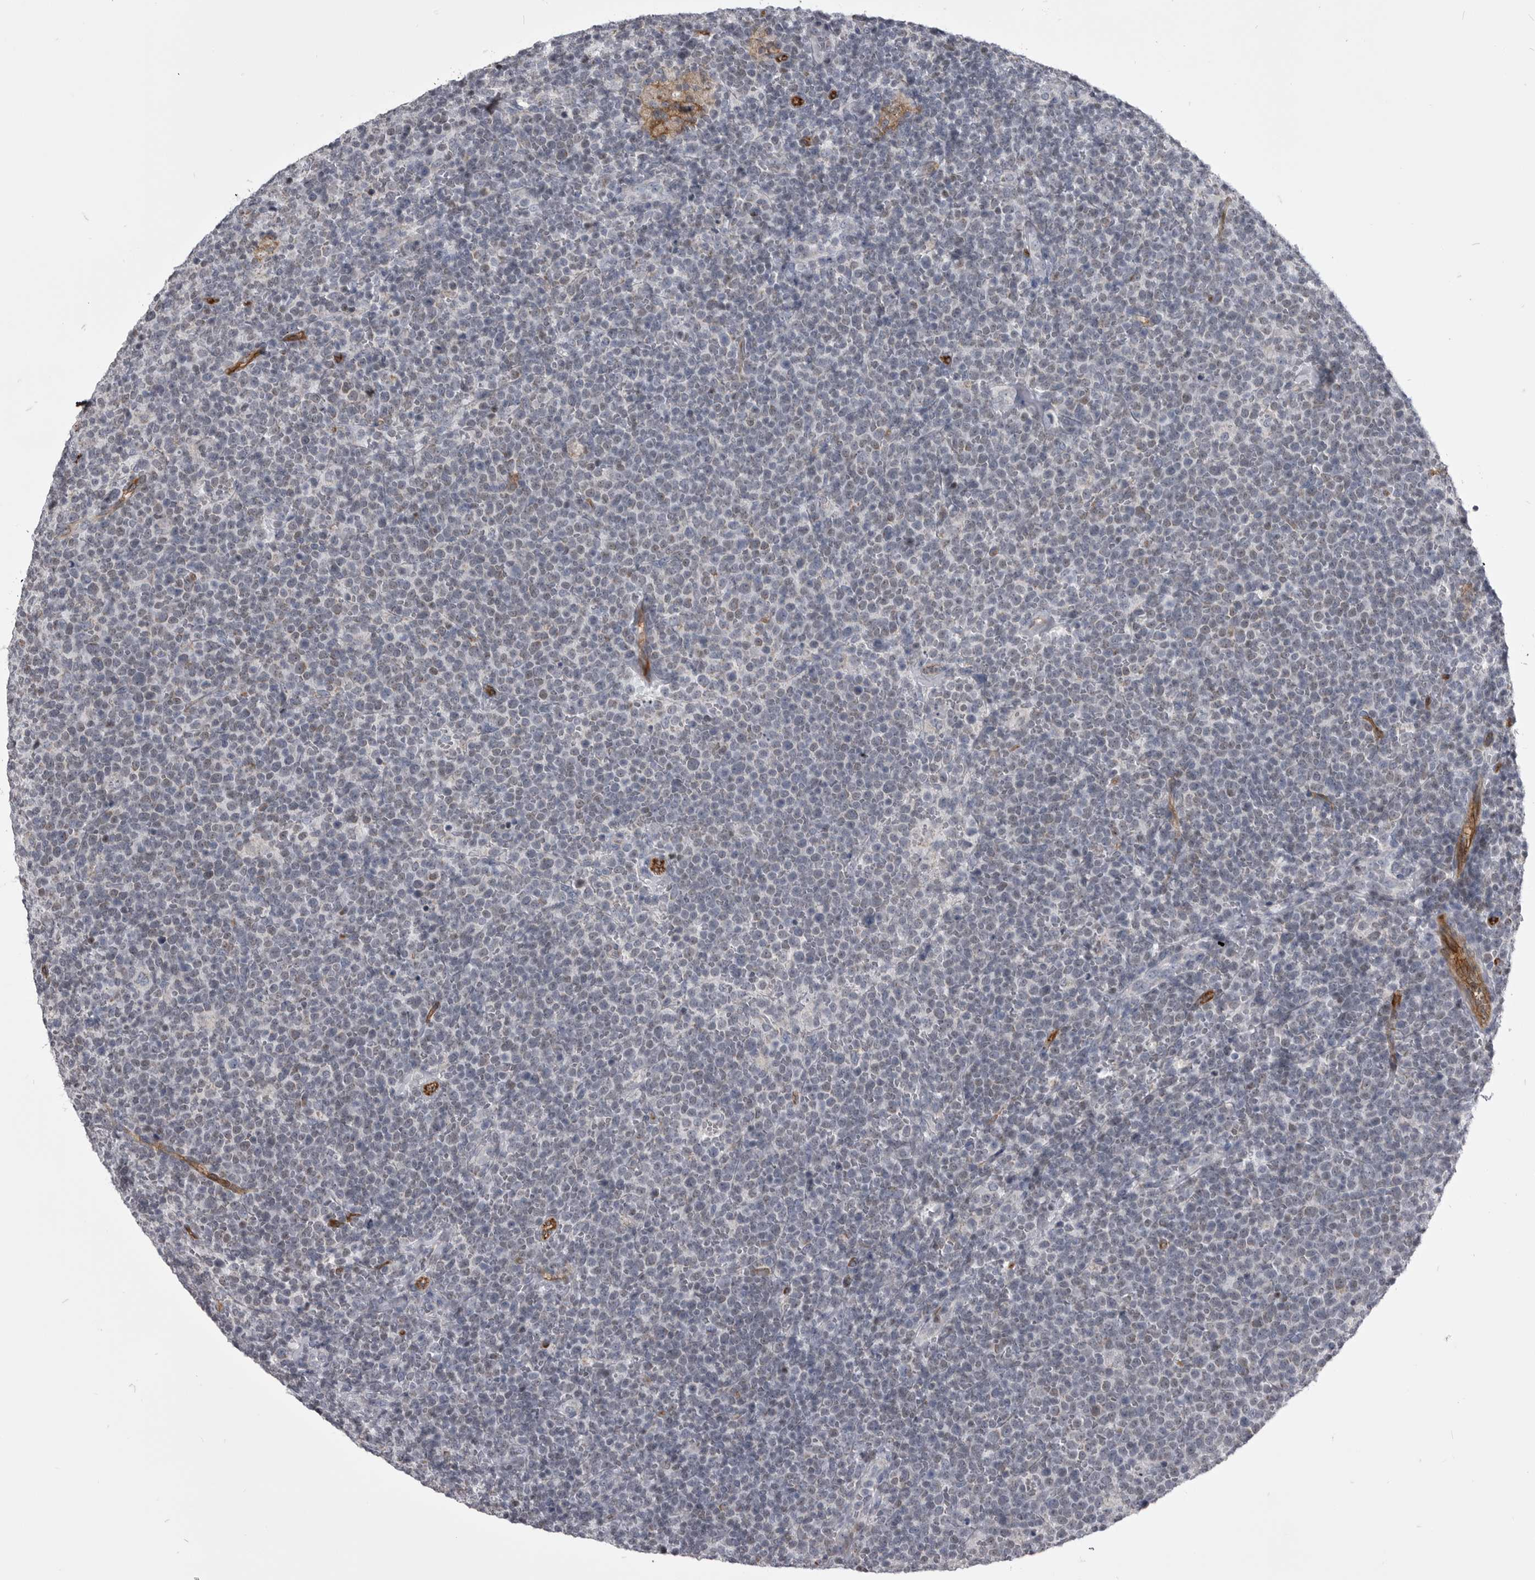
{"staining": {"intensity": "weak", "quantity": "<25%", "location": "nuclear"}, "tissue": "lymphoma", "cell_type": "Tumor cells", "image_type": "cancer", "snomed": [{"axis": "morphology", "description": "Malignant lymphoma, non-Hodgkin's type, High grade"}, {"axis": "topography", "description": "Lymph node"}], "caption": "Immunohistochemistry (IHC) of lymphoma exhibits no expression in tumor cells.", "gene": "OPLAH", "patient": {"sex": "male", "age": 61}}